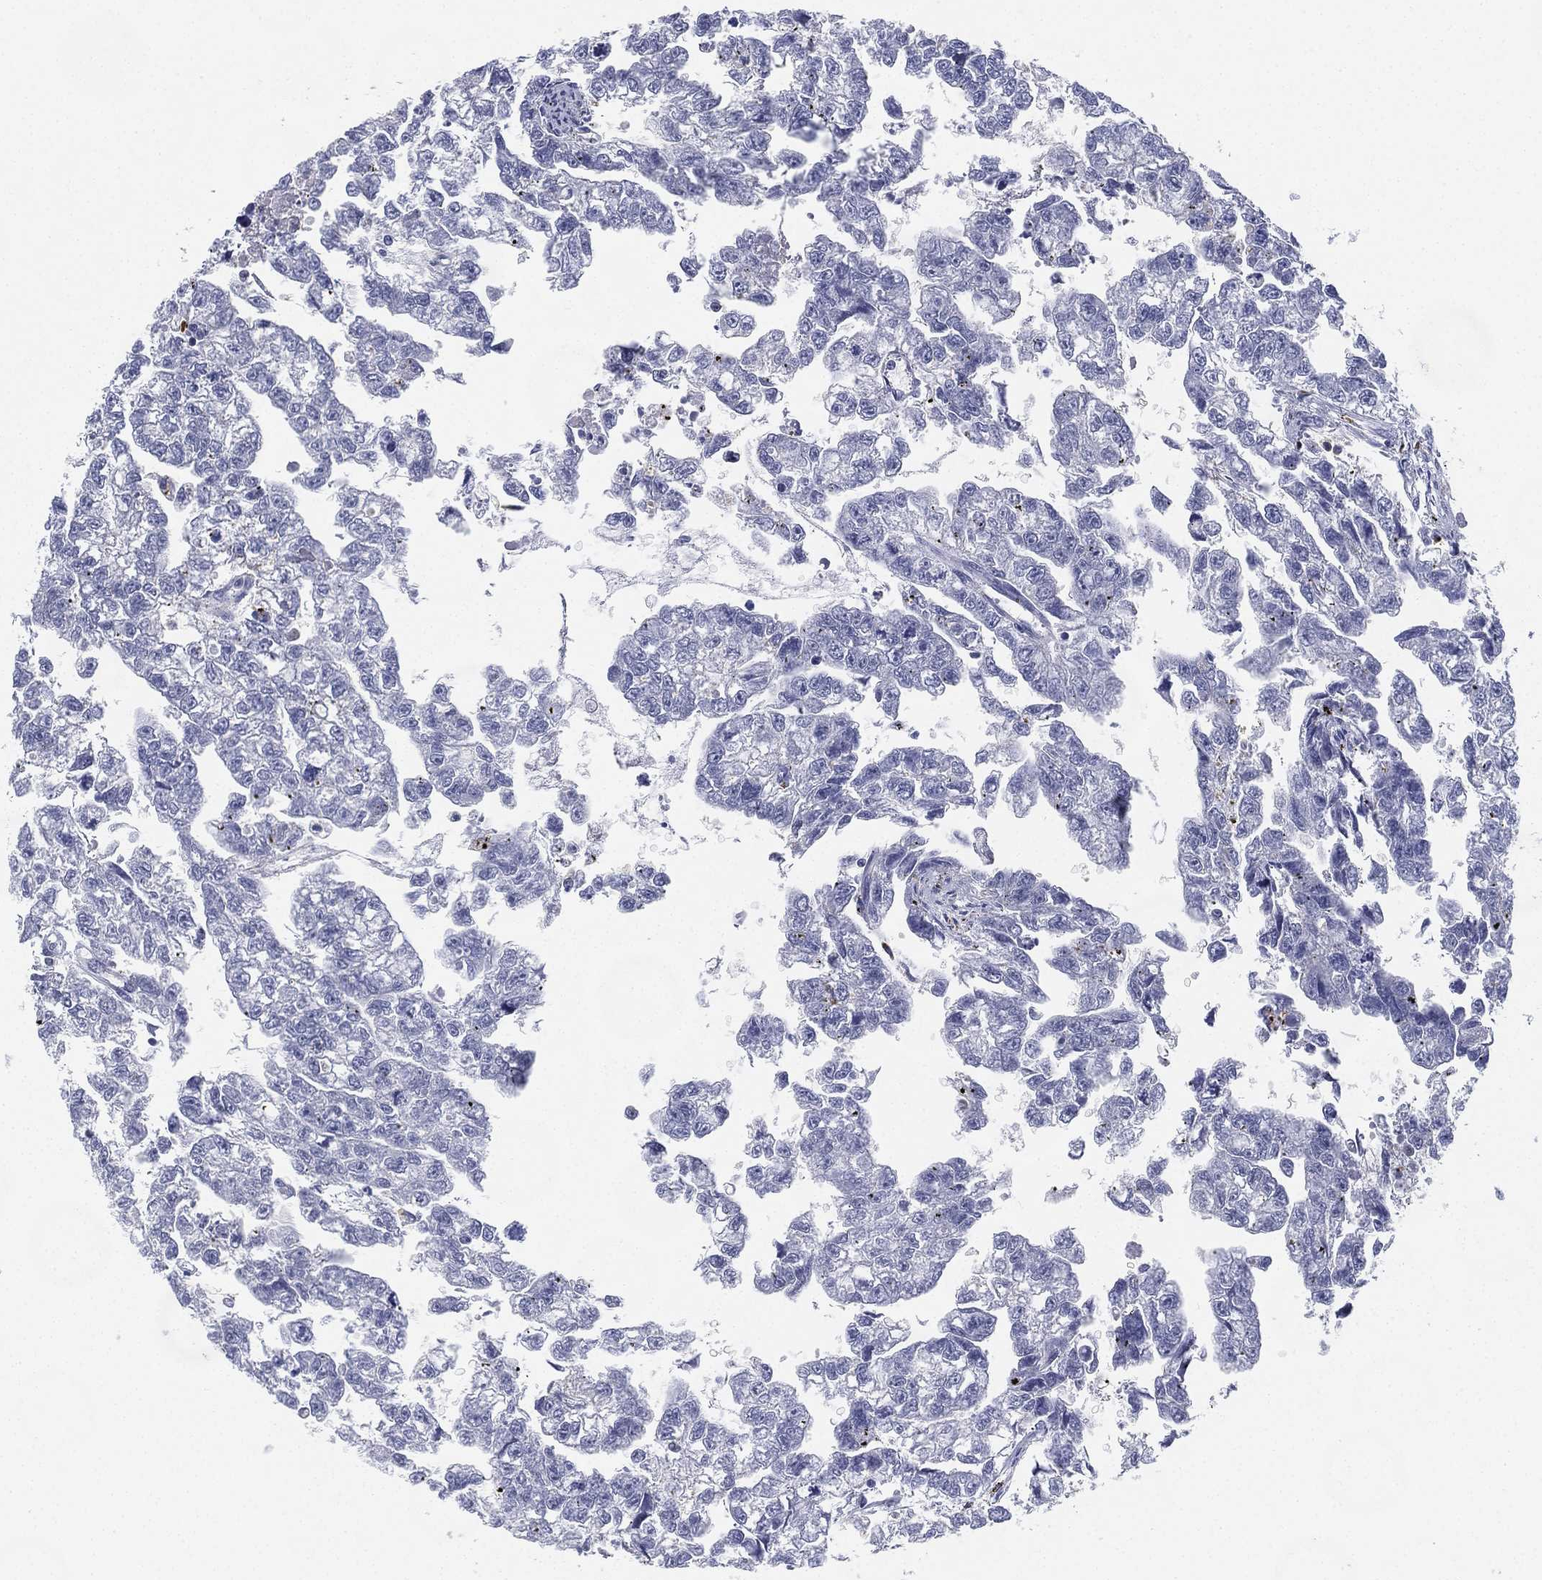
{"staining": {"intensity": "negative", "quantity": "none", "location": "none"}, "tissue": "testis cancer", "cell_type": "Tumor cells", "image_type": "cancer", "snomed": [{"axis": "morphology", "description": "Carcinoma, Embryonal, NOS"}, {"axis": "morphology", "description": "Teratoma, malignant, NOS"}, {"axis": "topography", "description": "Testis"}], "caption": "Immunohistochemical staining of testis cancer displays no significant expression in tumor cells.", "gene": "NPC2", "patient": {"sex": "male", "age": 44}}